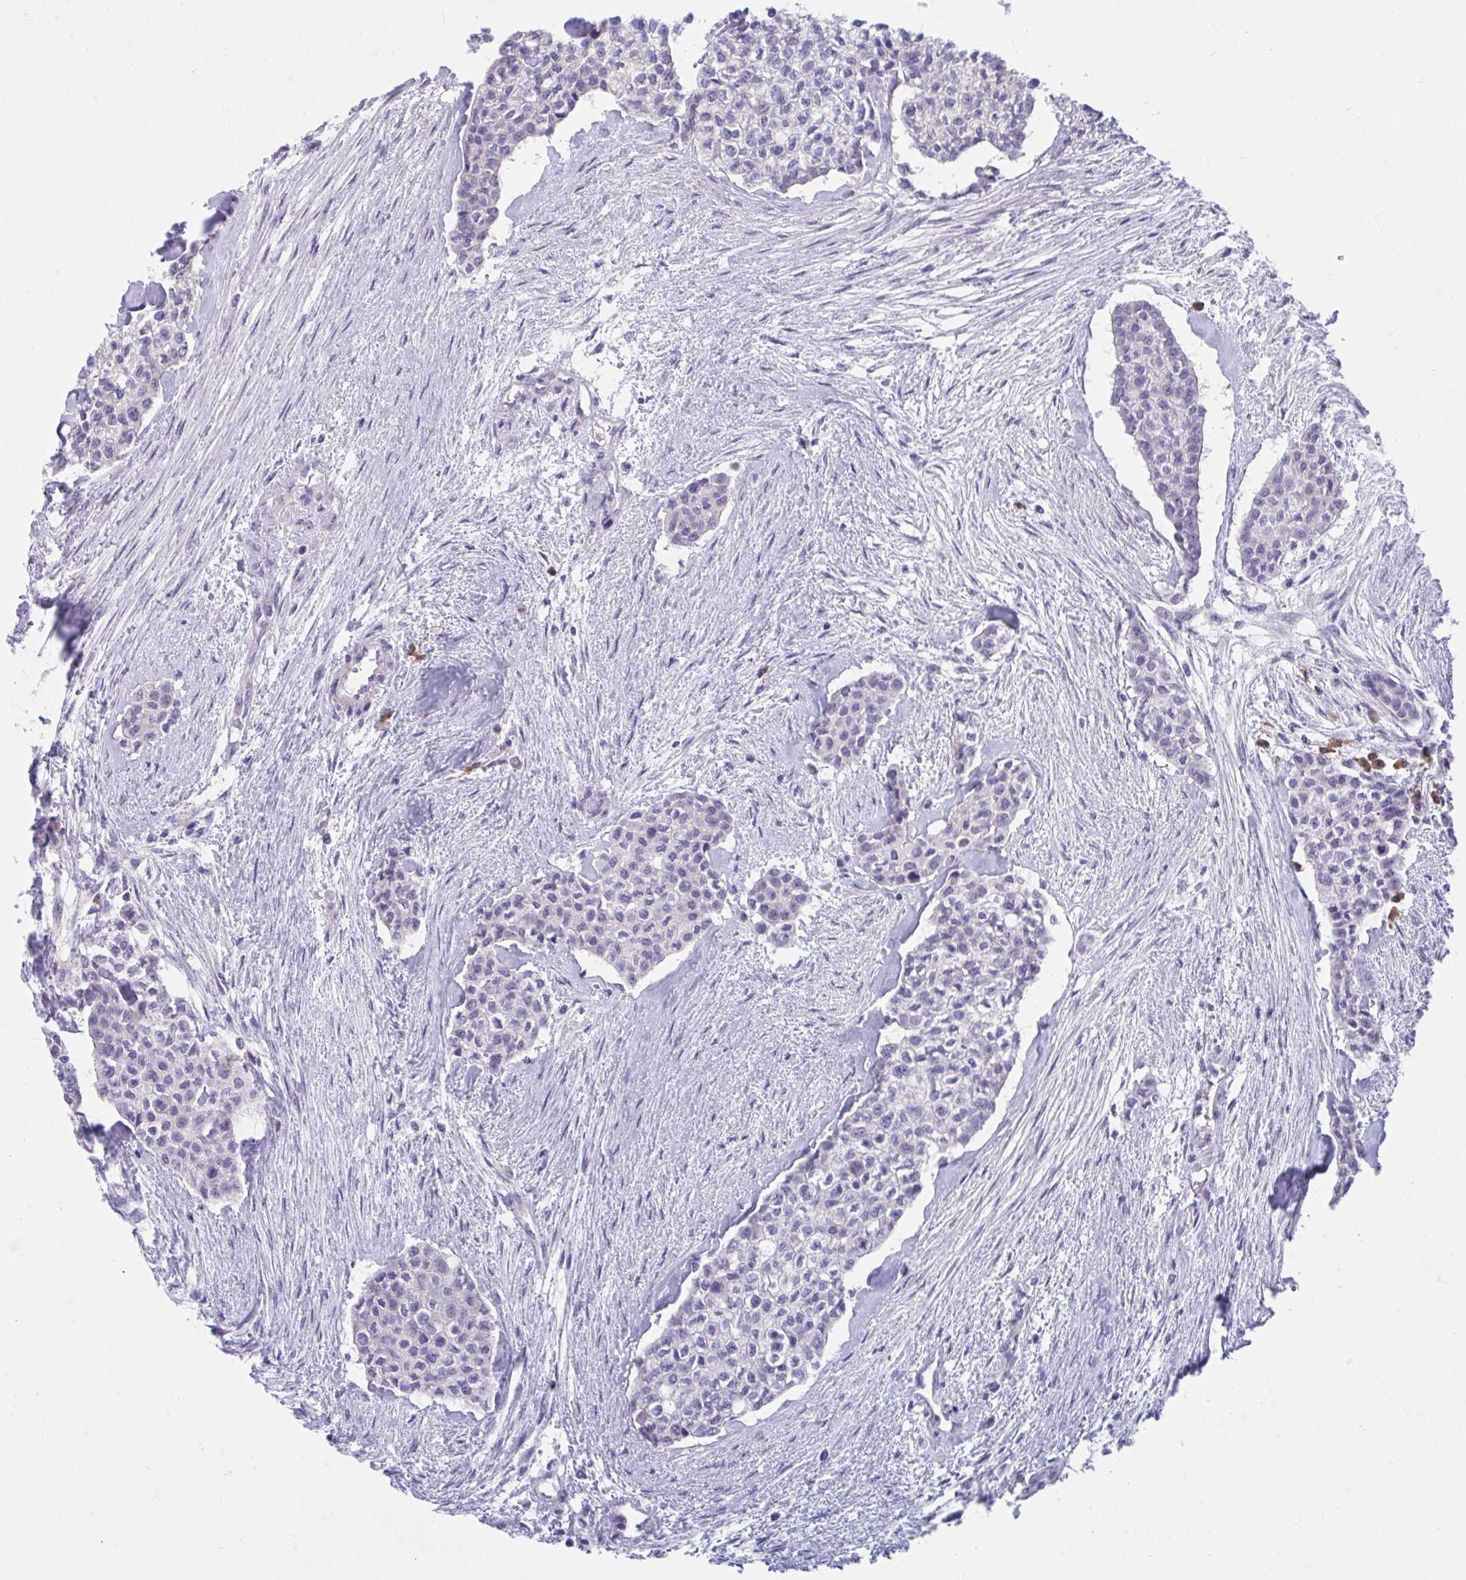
{"staining": {"intensity": "negative", "quantity": "none", "location": "none"}, "tissue": "head and neck cancer", "cell_type": "Tumor cells", "image_type": "cancer", "snomed": [{"axis": "morphology", "description": "Adenocarcinoma, NOS"}, {"axis": "topography", "description": "Head-Neck"}], "caption": "Immunohistochemistry micrograph of adenocarcinoma (head and neck) stained for a protein (brown), which reveals no staining in tumor cells.", "gene": "SLAMF7", "patient": {"sex": "male", "age": 81}}